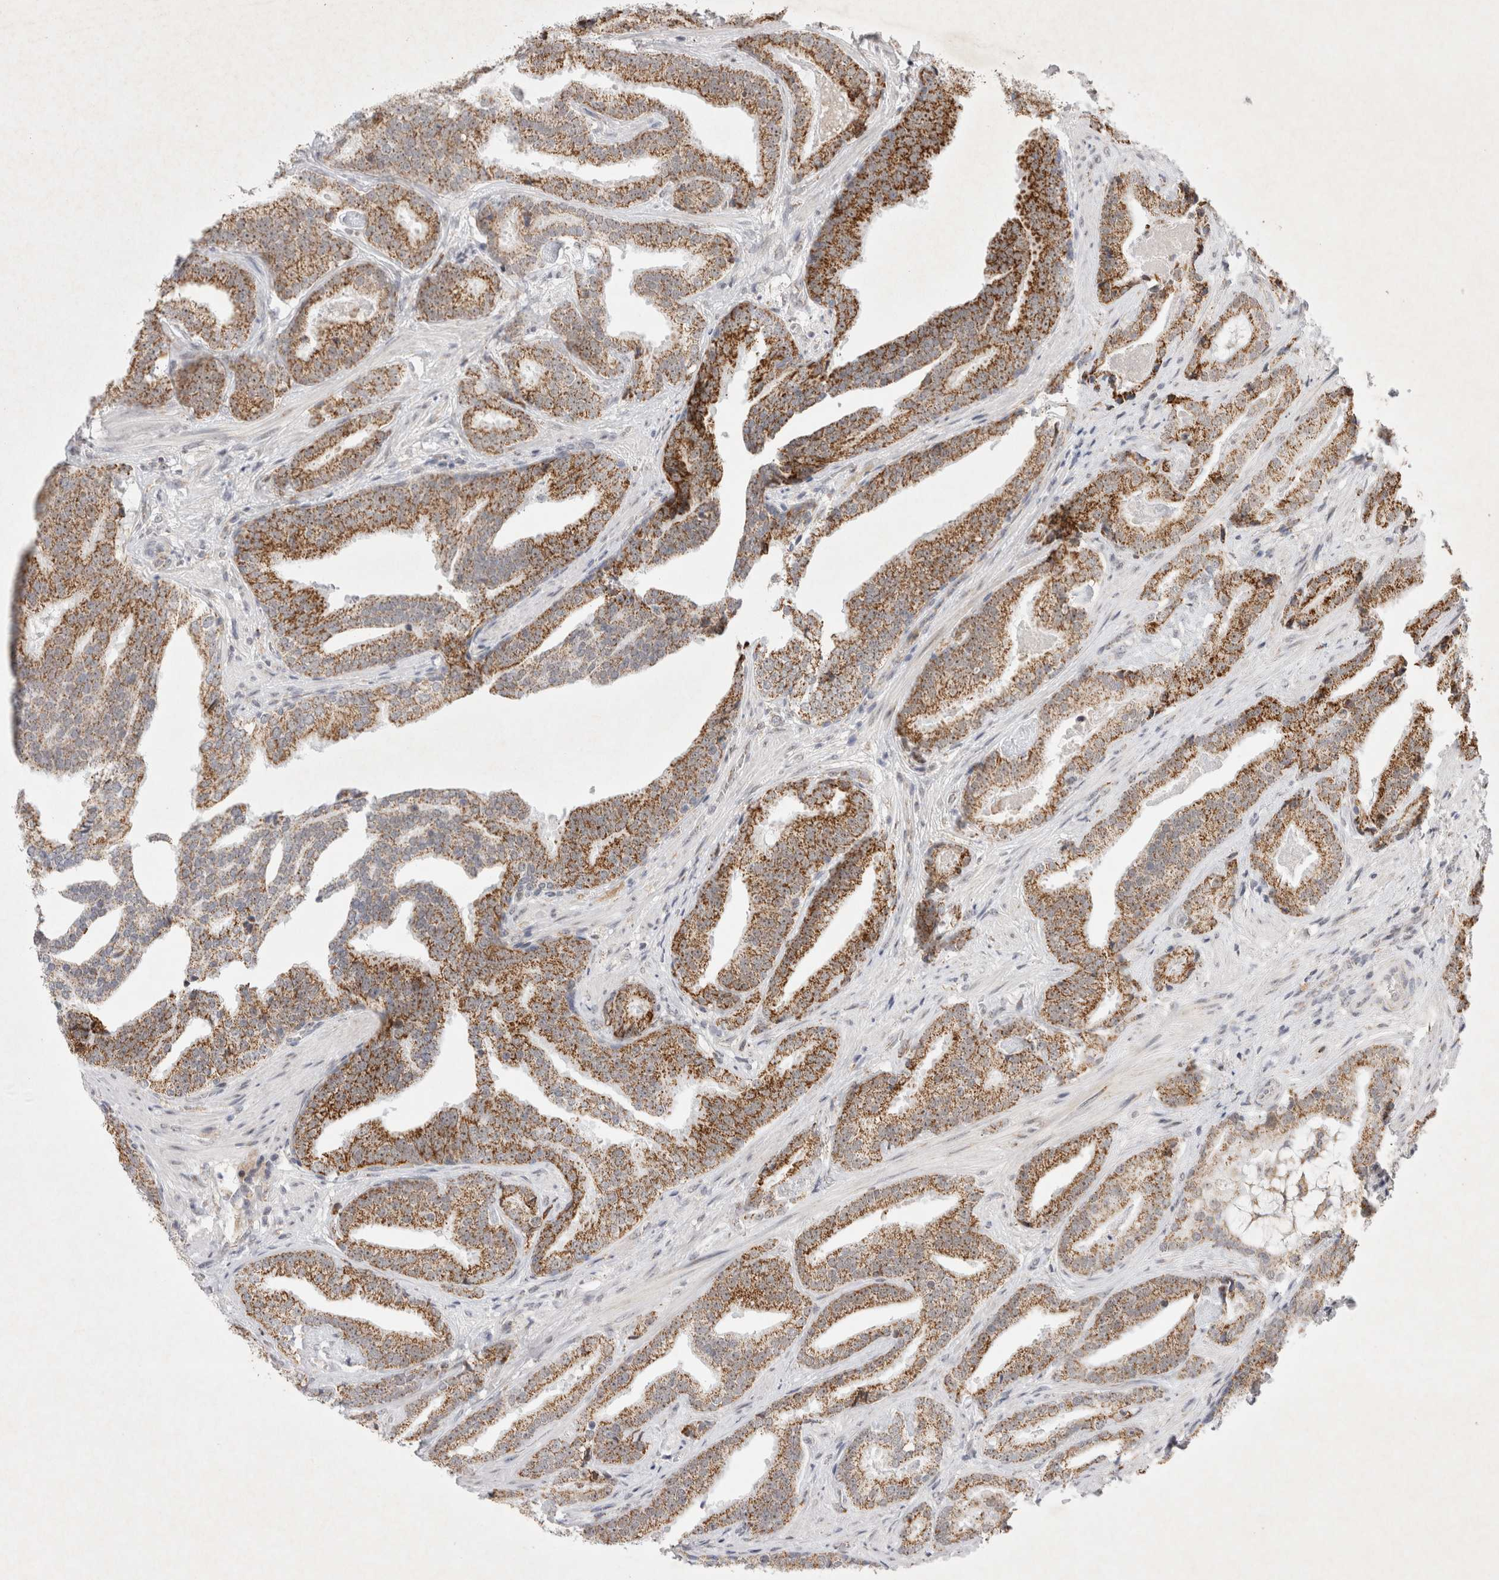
{"staining": {"intensity": "moderate", "quantity": ">75%", "location": "cytoplasmic/membranous"}, "tissue": "prostate cancer", "cell_type": "Tumor cells", "image_type": "cancer", "snomed": [{"axis": "morphology", "description": "Adenocarcinoma, Low grade"}, {"axis": "topography", "description": "Prostate"}], "caption": "Immunohistochemical staining of prostate cancer demonstrates moderate cytoplasmic/membranous protein positivity in about >75% of tumor cells. (DAB IHC with brightfield microscopy, high magnification).", "gene": "MRPL37", "patient": {"sex": "male", "age": 67}}